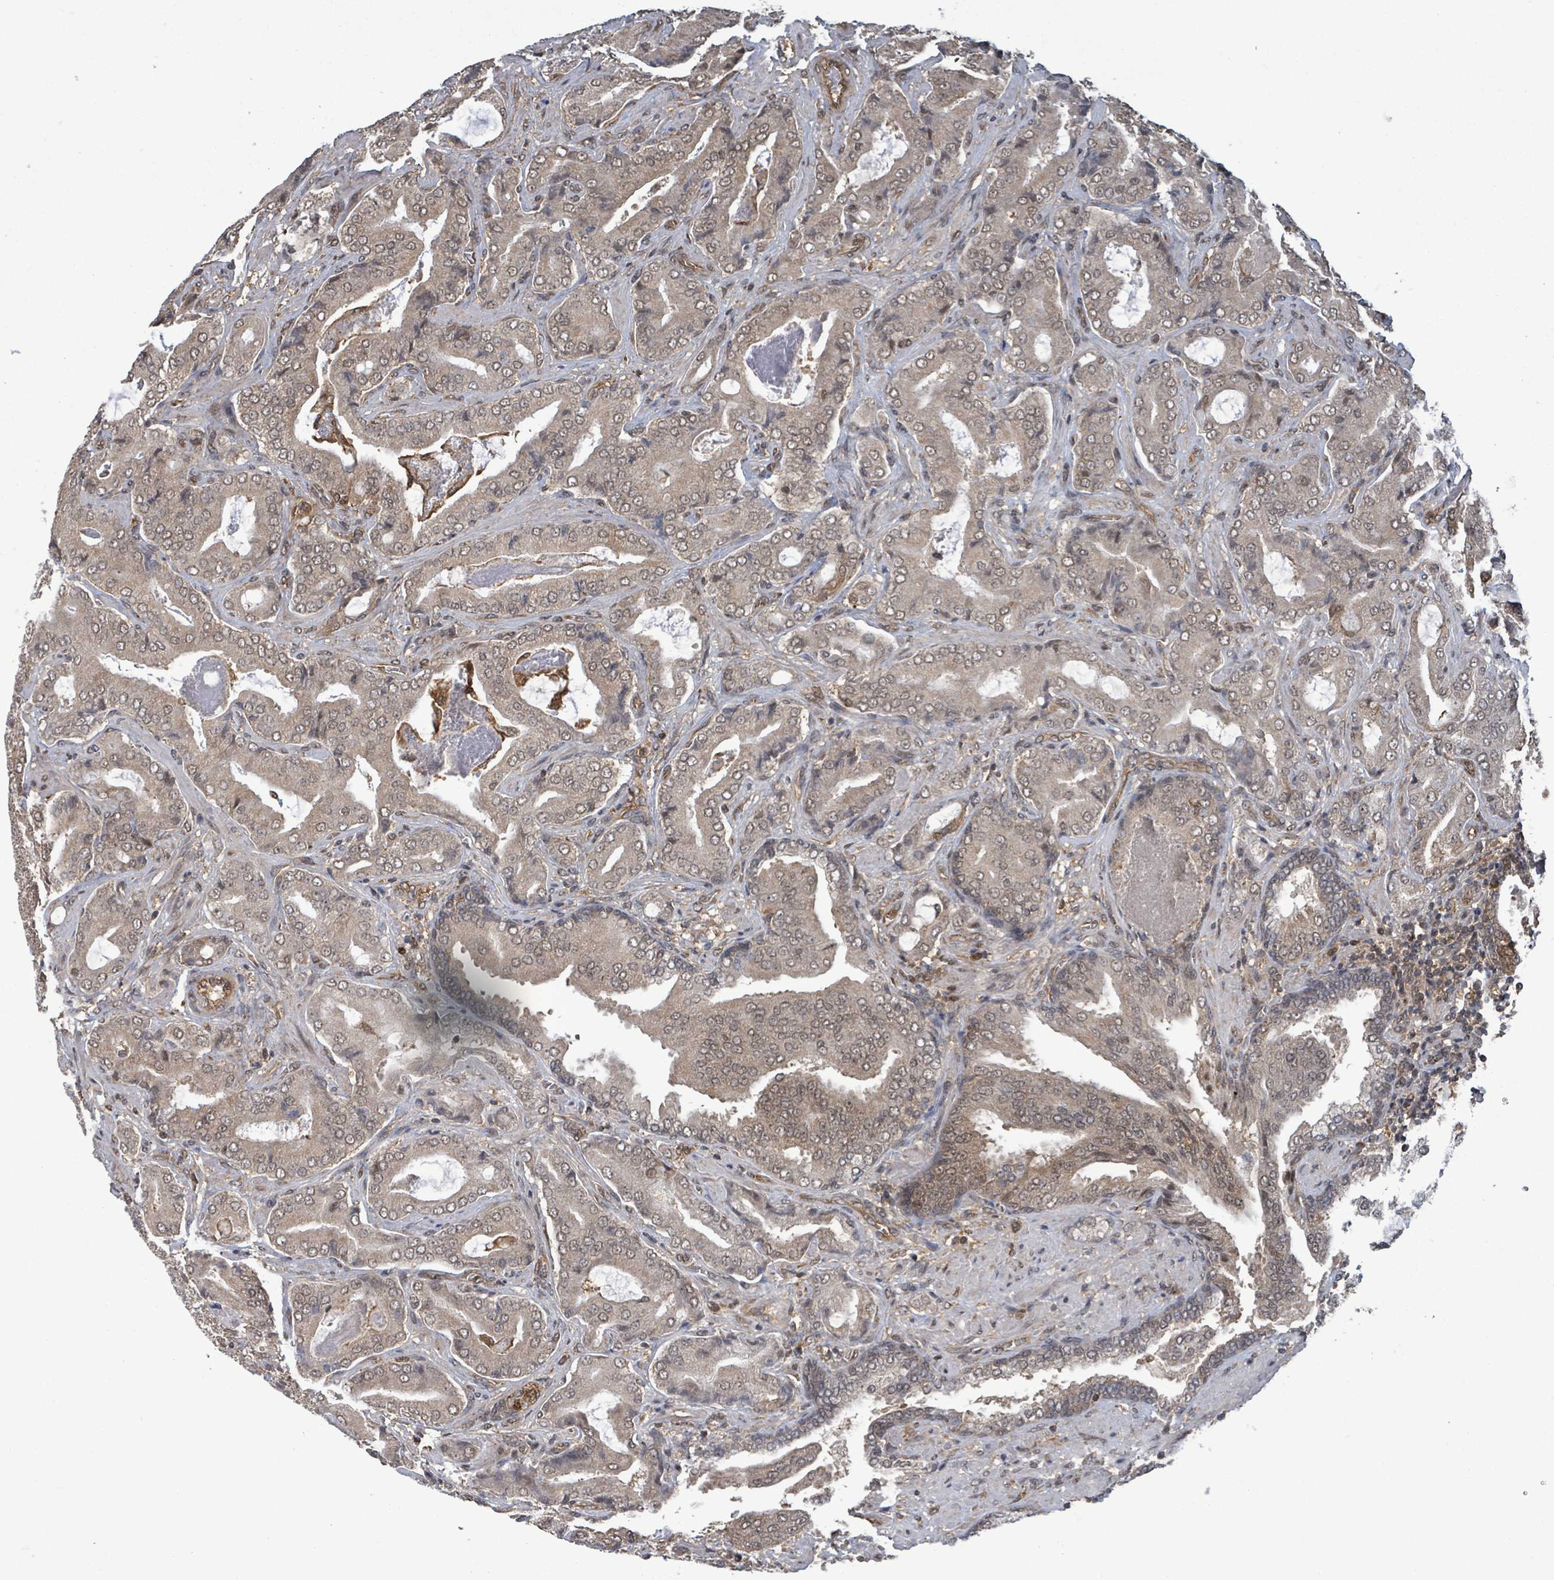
{"staining": {"intensity": "moderate", "quantity": "25%-75%", "location": "cytoplasmic/membranous,nuclear"}, "tissue": "prostate cancer", "cell_type": "Tumor cells", "image_type": "cancer", "snomed": [{"axis": "morphology", "description": "Adenocarcinoma, High grade"}, {"axis": "topography", "description": "Prostate"}], "caption": "Protein expression analysis of human prostate adenocarcinoma (high-grade) reveals moderate cytoplasmic/membranous and nuclear expression in approximately 25%-75% of tumor cells. (DAB (3,3'-diaminobenzidine) = brown stain, brightfield microscopy at high magnification).", "gene": "KLC1", "patient": {"sex": "male", "age": 68}}